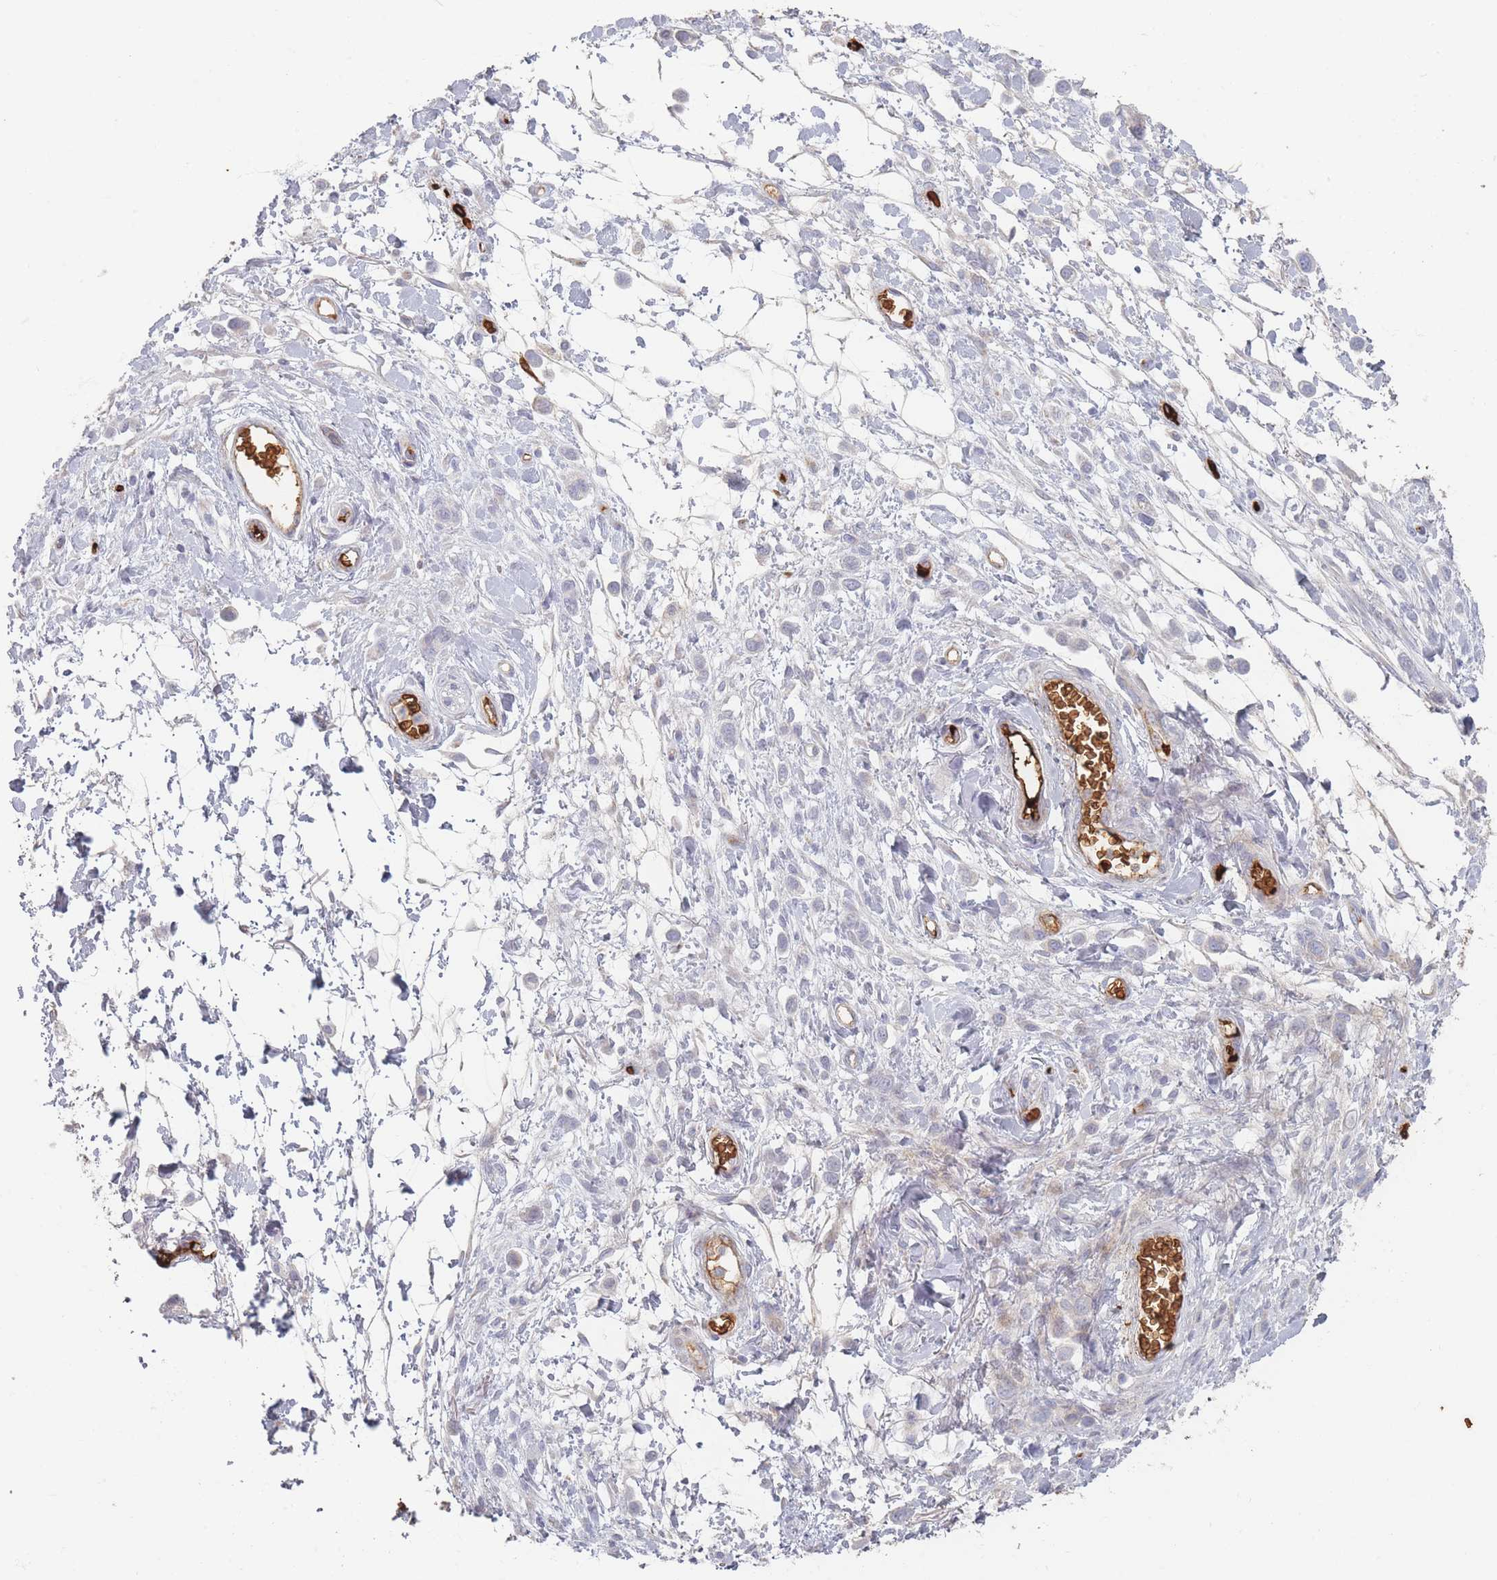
{"staining": {"intensity": "negative", "quantity": "none", "location": "none"}, "tissue": "stomach cancer", "cell_type": "Tumor cells", "image_type": "cancer", "snomed": [{"axis": "morphology", "description": "Adenocarcinoma, NOS"}, {"axis": "topography", "description": "Stomach"}], "caption": "The micrograph displays no significant staining in tumor cells of stomach cancer (adenocarcinoma). (DAB (3,3'-diaminobenzidine) immunohistochemistry, high magnification).", "gene": "SLC2A6", "patient": {"sex": "female", "age": 65}}